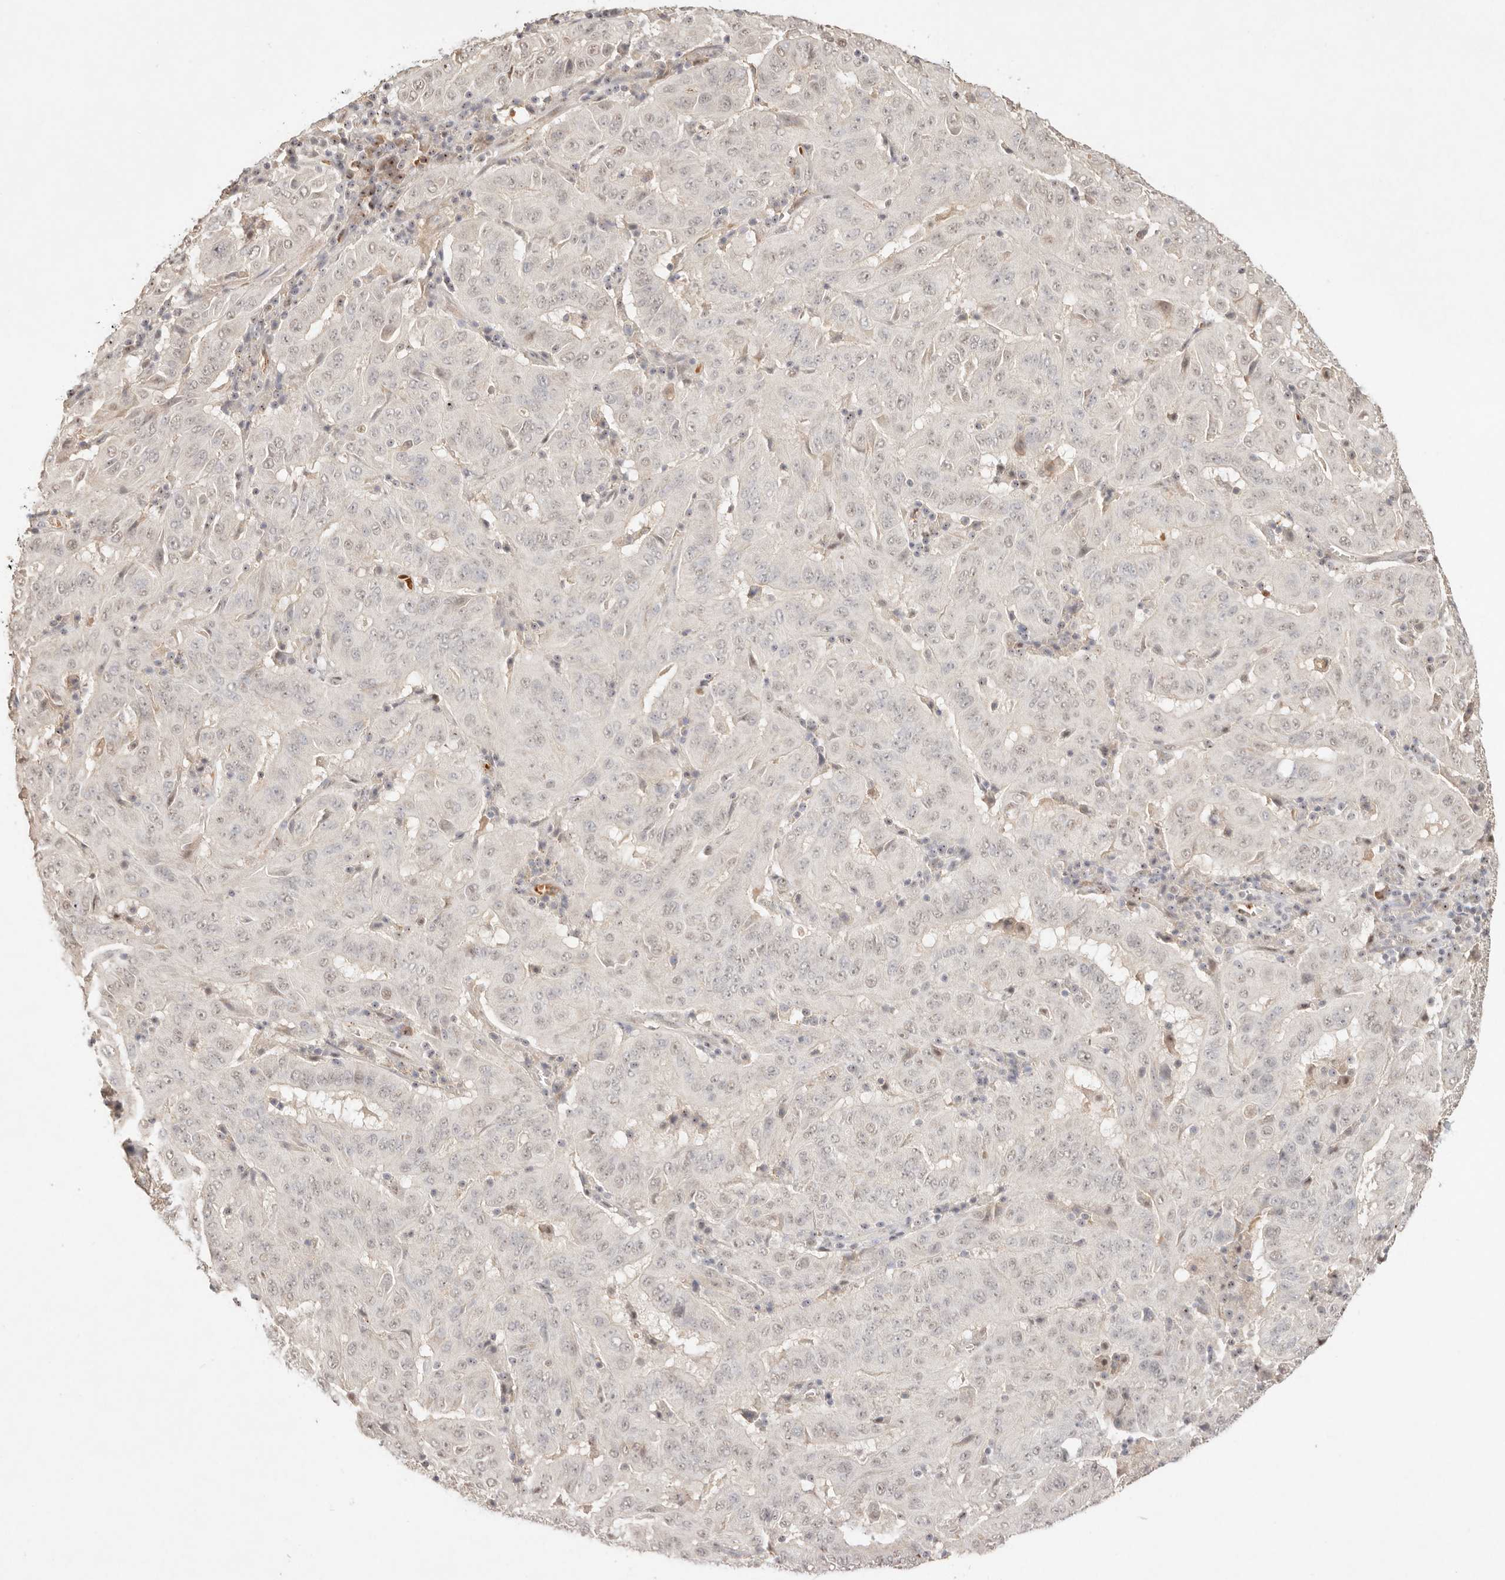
{"staining": {"intensity": "weak", "quantity": ">75%", "location": "nuclear"}, "tissue": "pancreatic cancer", "cell_type": "Tumor cells", "image_type": "cancer", "snomed": [{"axis": "morphology", "description": "Adenocarcinoma, NOS"}, {"axis": "topography", "description": "Pancreas"}], "caption": "IHC of adenocarcinoma (pancreatic) reveals low levels of weak nuclear staining in approximately >75% of tumor cells.", "gene": "MEP1A", "patient": {"sex": "male", "age": 63}}